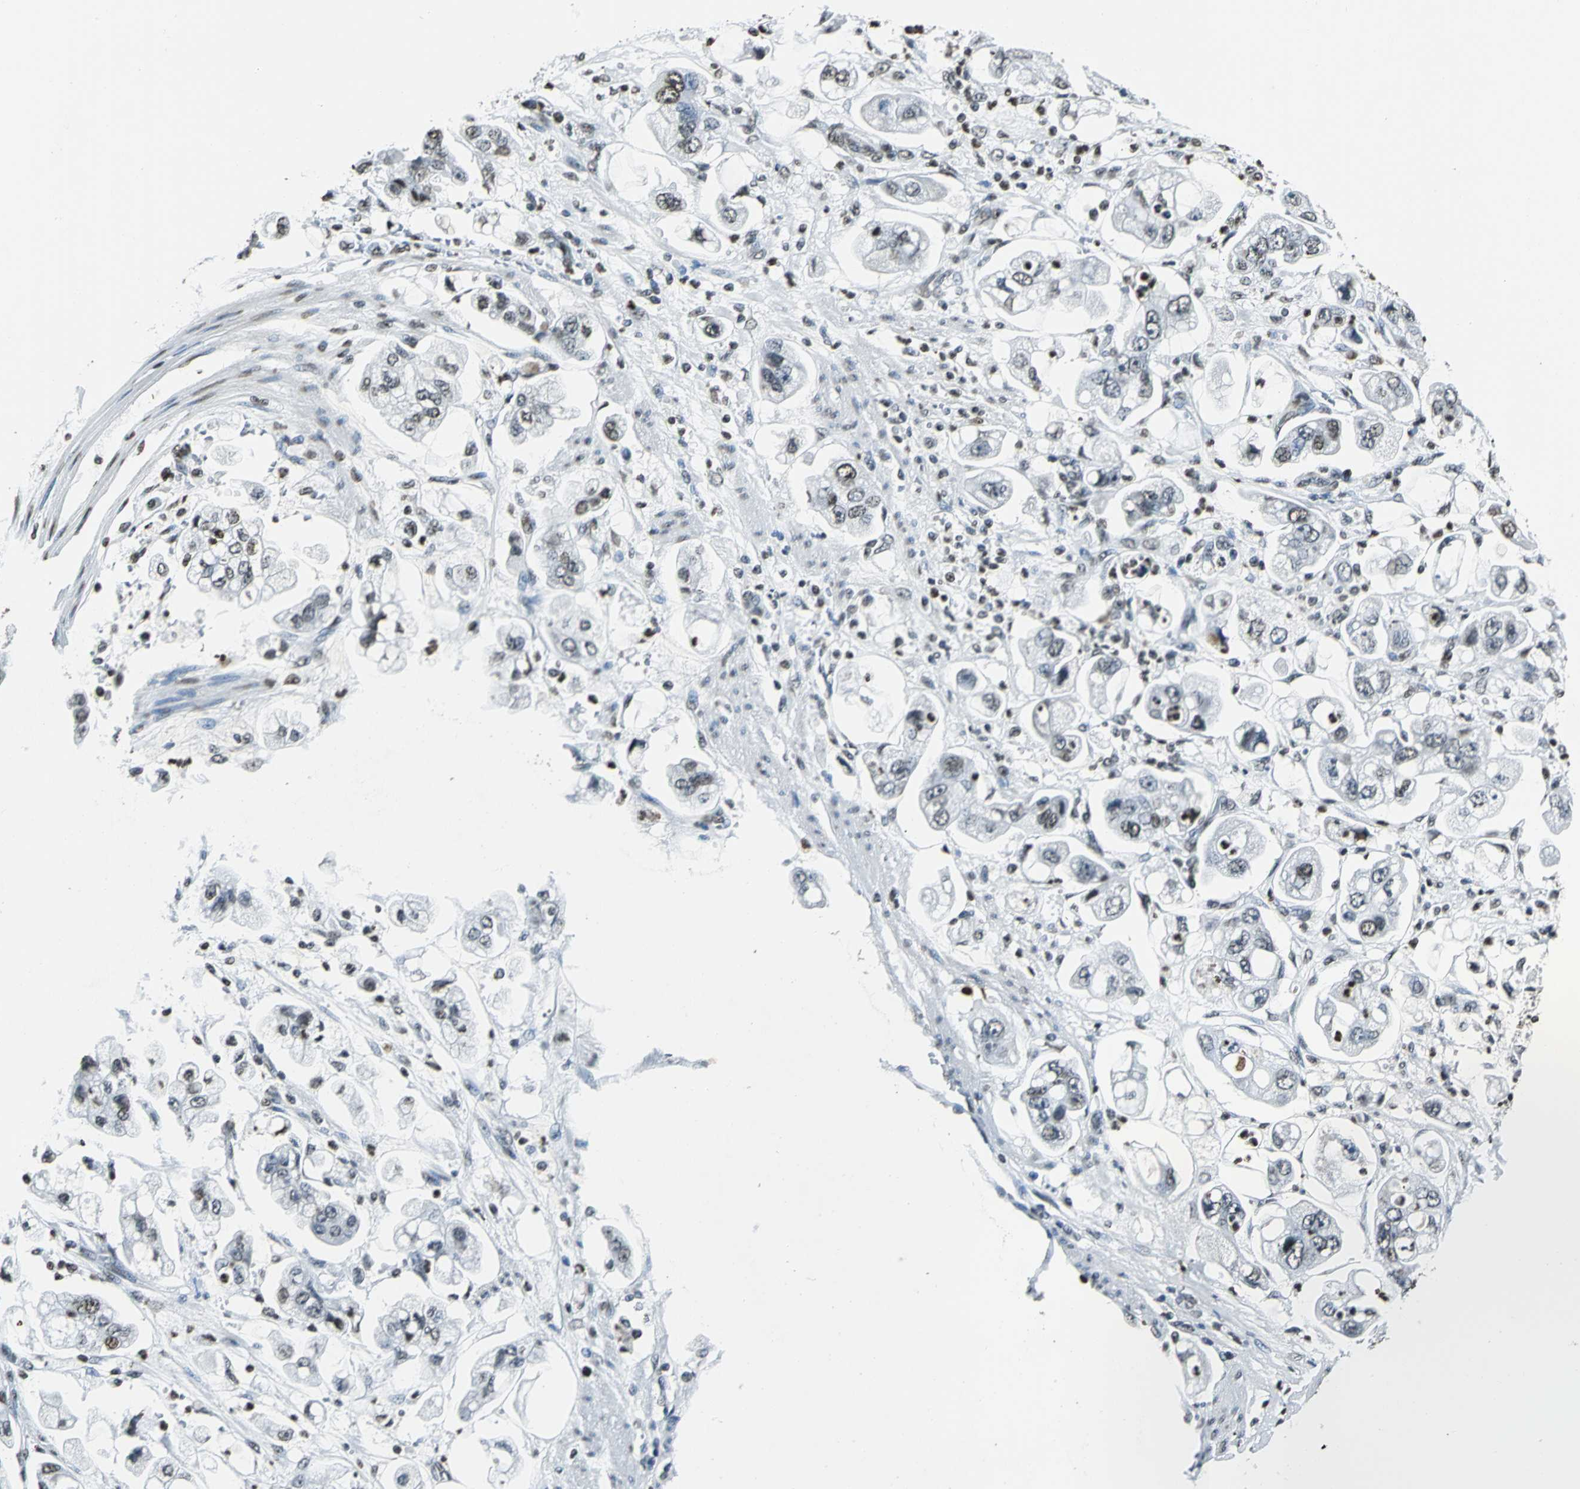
{"staining": {"intensity": "moderate", "quantity": "25%-75%", "location": "nuclear"}, "tissue": "stomach cancer", "cell_type": "Tumor cells", "image_type": "cancer", "snomed": [{"axis": "morphology", "description": "Adenocarcinoma, NOS"}, {"axis": "topography", "description": "Stomach"}], "caption": "This histopathology image exhibits stomach cancer (adenocarcinoma) stained with immunohistochemistry (IHC) to label a protein in brown. The nuclear of tumor cells show moderate positivity for the protein. Nuclei are counter-stained blue.", "gene": "MCM4", "patient": {"sex": "male", "age": 62}}